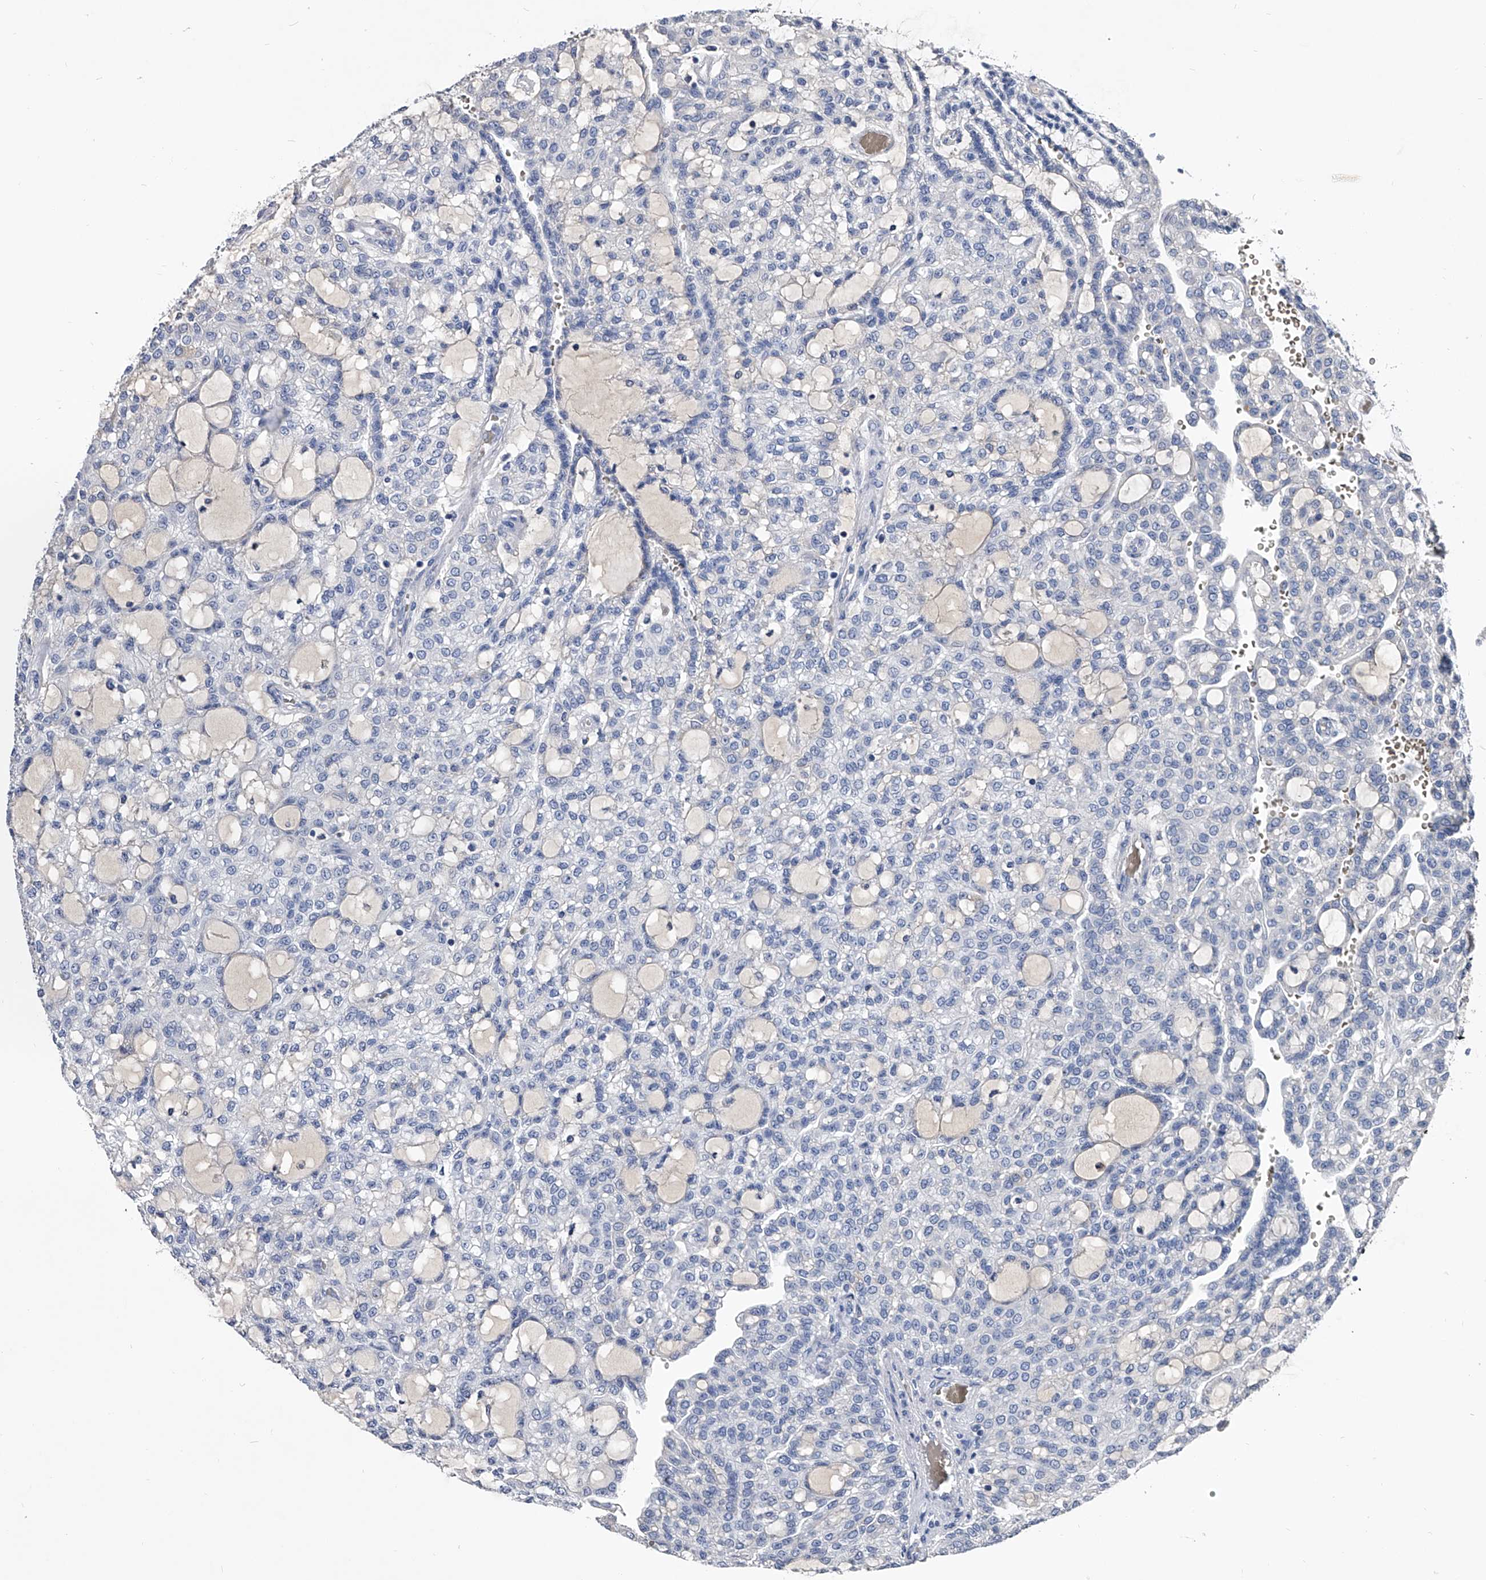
{"staining": {"intensity": "negative", "quantity": "none", "location": "none"}, "tissue": "renal cancer", "cell_type": "Tumor cells", "image_type": "cancer", "snomed": [{"axis": "morphology", "description": "Adenocarcinoma, NOS"}, {"axis": "topography", "description": "Kidney"}], "caption": "A high-resolution image shows immunohistochemistry (IHC) staining of renal cancer (adenocarcinoma), which shows no significant staining in tumor cells.", "gene": "EFCAB7", "patient": {"sex": "male", "age": 63}}